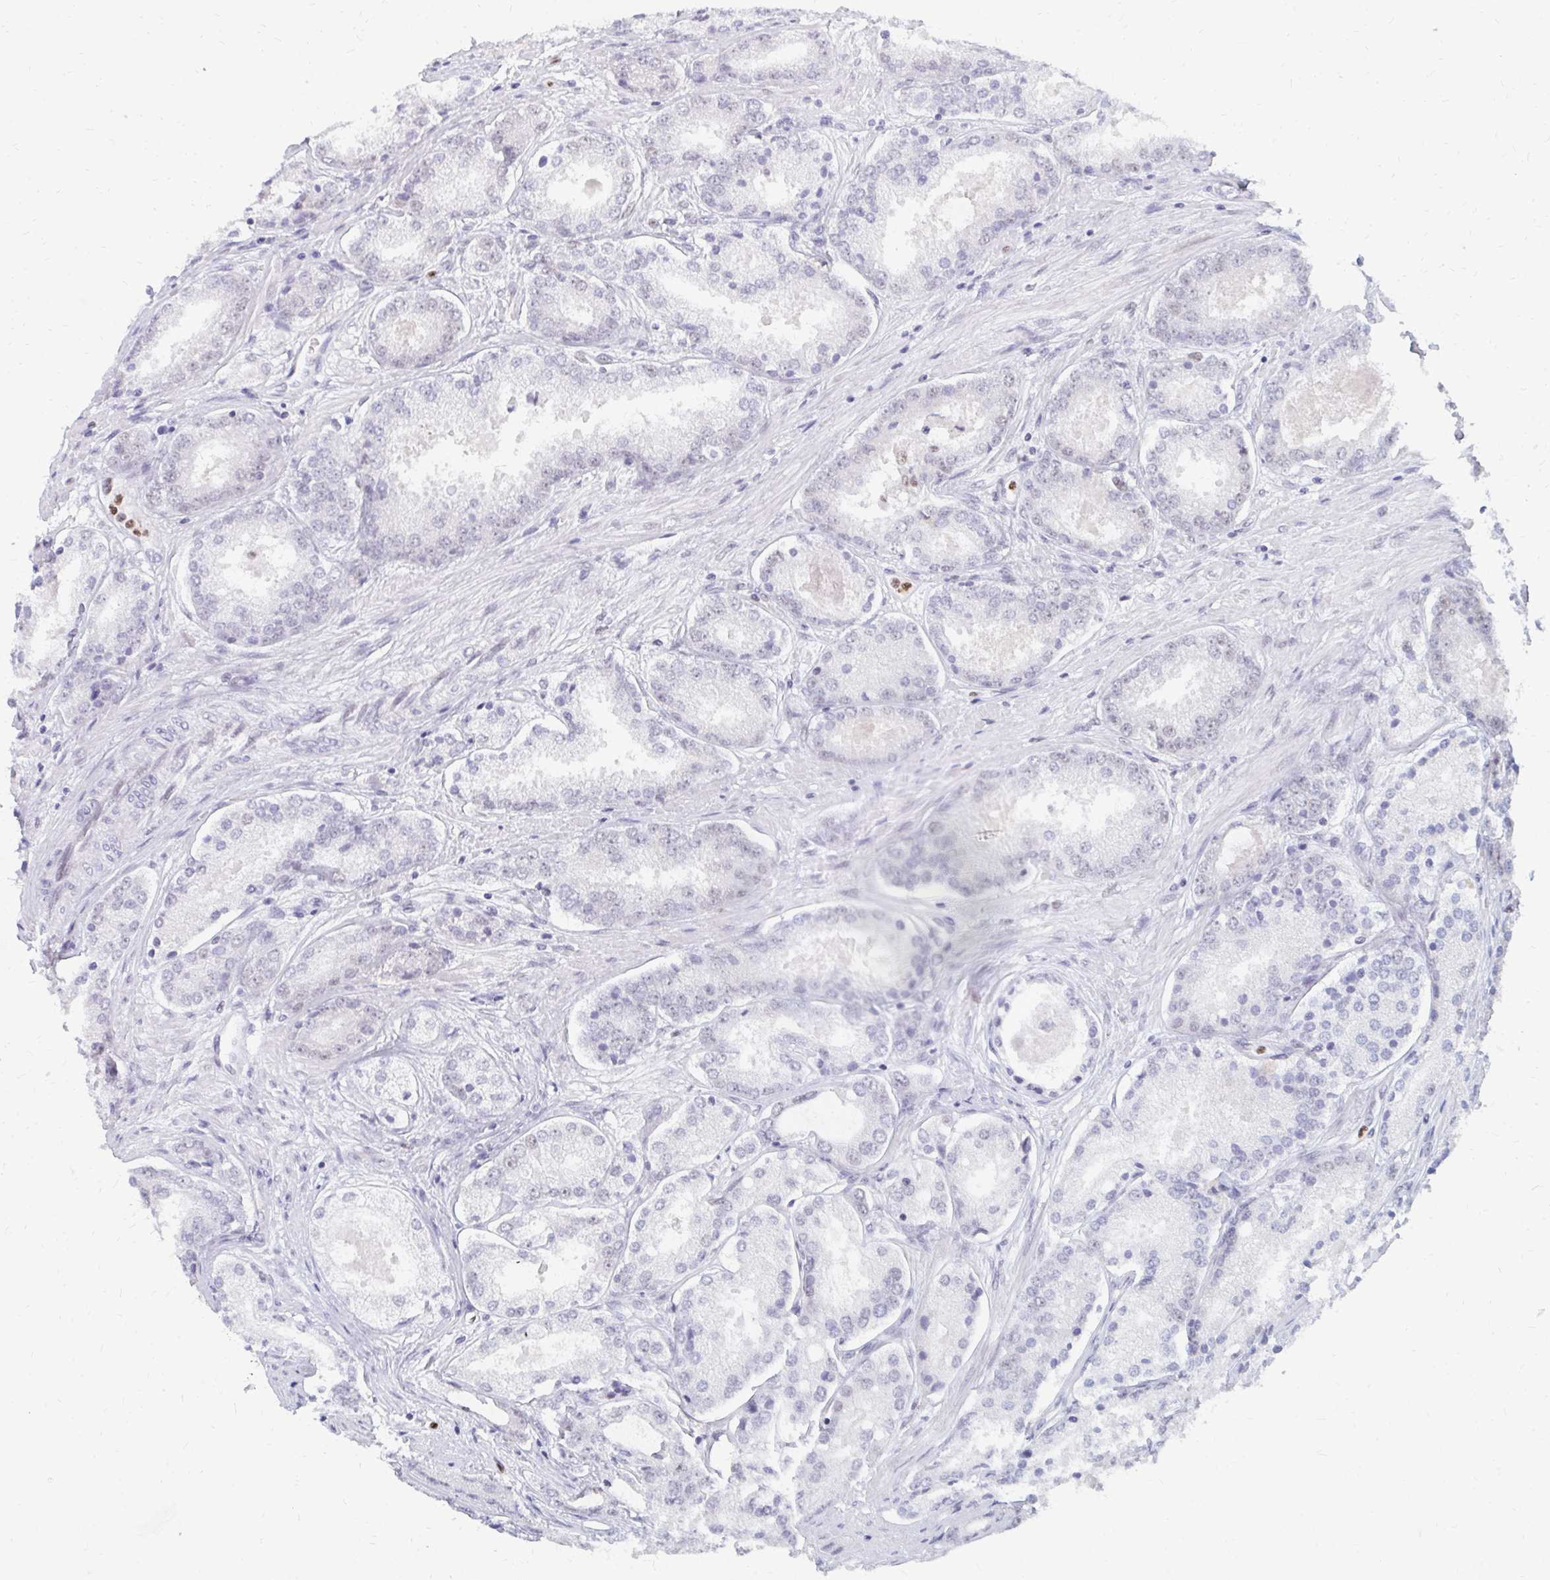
{"staining": {"intensity": "weak", "quantity": "<25%", "location": "nuclear"}, "tissue": "prostate cancer", "cell_type": "Tumor cells", "image_type": "cancer", "snomed": [{"axis": "morphology", "description": "Adenocarcinoma, Low grade"}, {"axis": "topography", "description": "Prostate"}], "caption": "Micrograph shows no significant protein staining in tumor cells of low-grade adenocarcinoma (prostate). Nuclei are stained in blue.", "gene": "PLK3", "patient": {"sex": "male", "age": 68}}